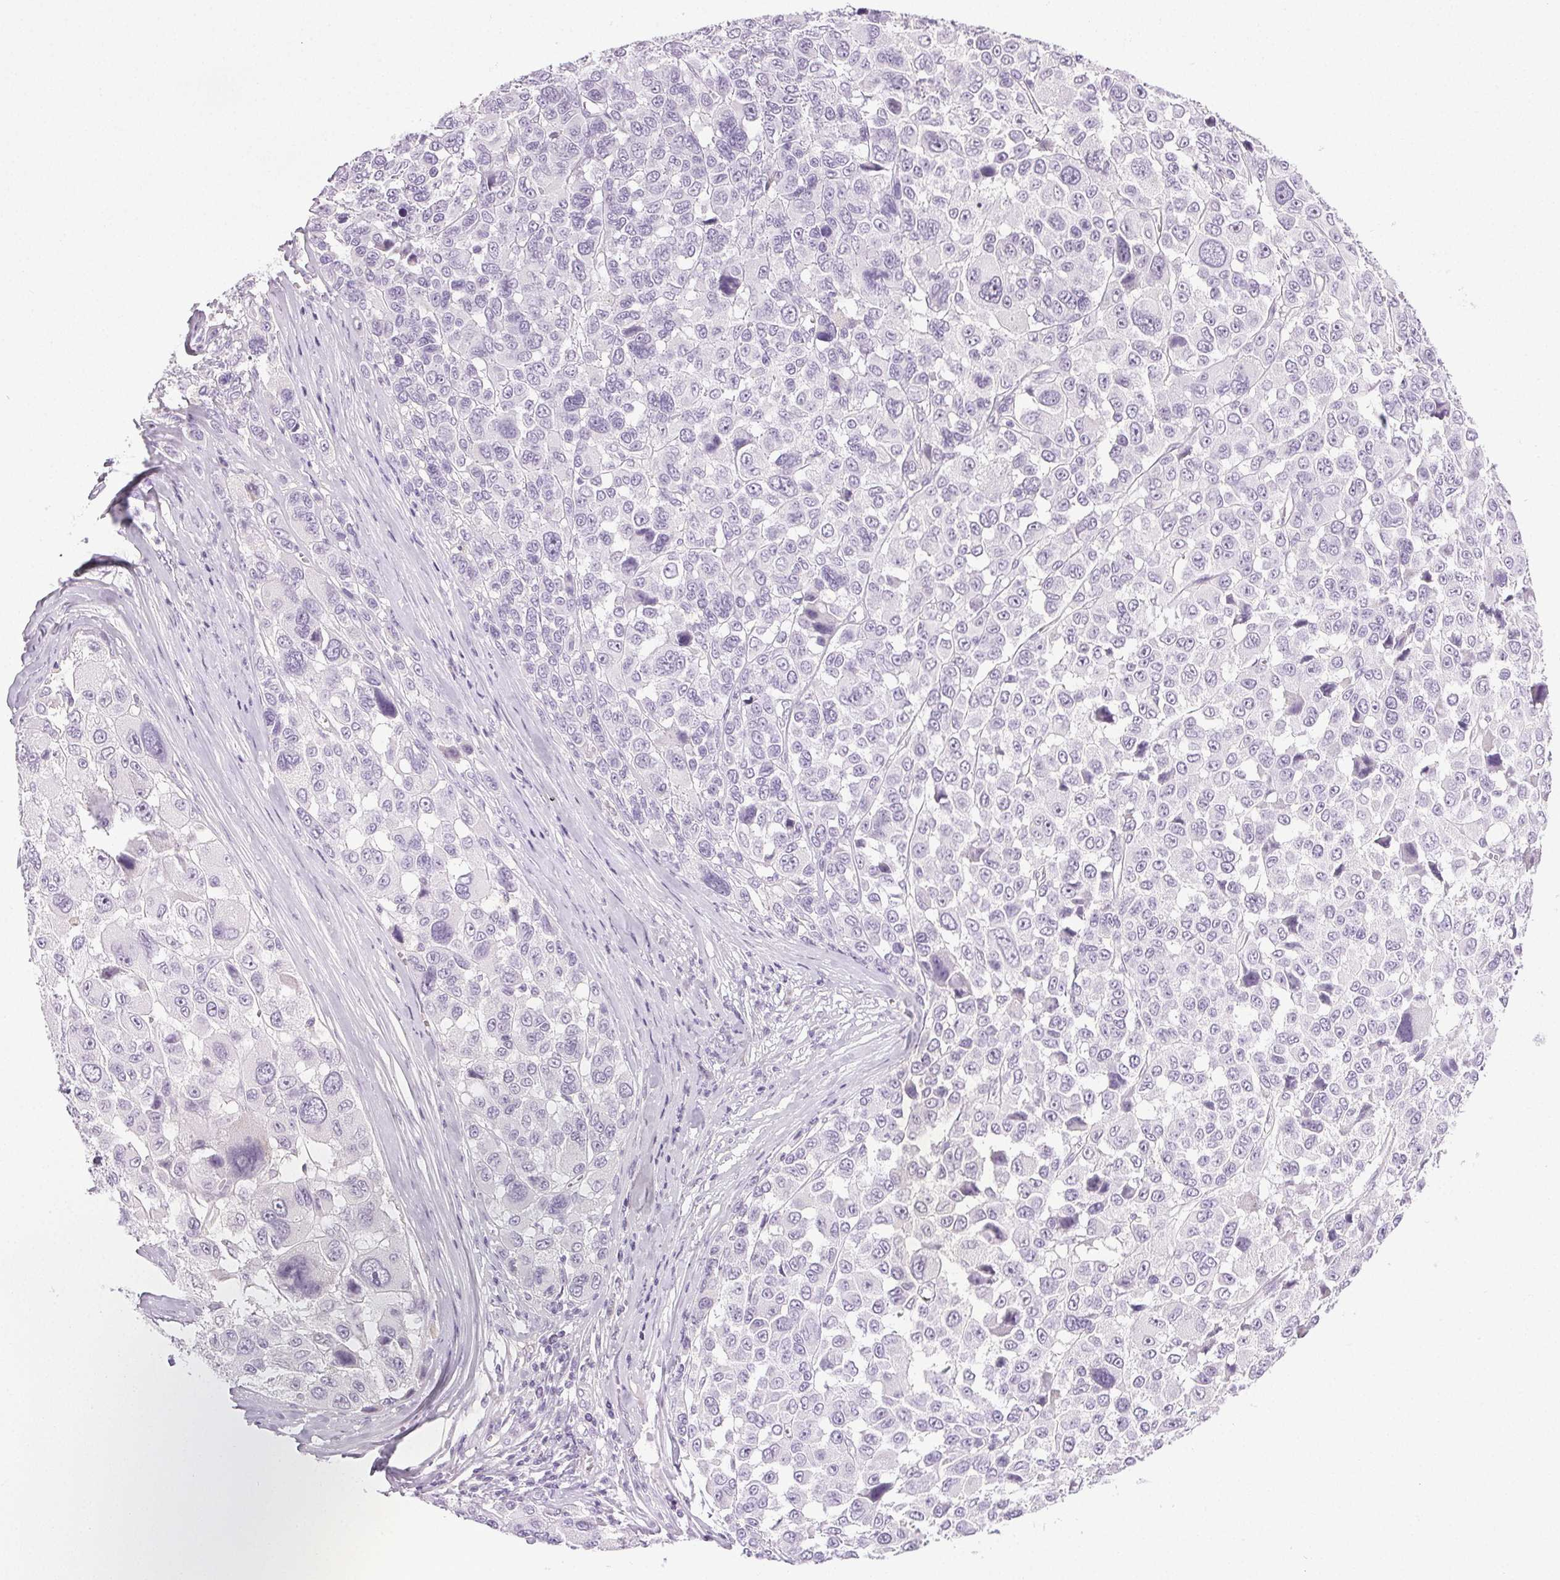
{"staining": {"intensity": "negative", "quantity": "none", "location": "none"}, "tissue": "melanoma", "cell_type": "Tumor cells", "image_type": "cancer", "snomed": [{"axis": "morphology", "description": "Malignant melanoma, NOS"}, {"axis": "topography", "description": "Skin"}], "caption": "DAB (3,3'-diaminobenzidine) immunohistochemical staining of malignant melanoma demonstrates no significant positivity in tumor cells.", "gene": "COL7A1", "patient": {"sex": "female", "age": 66}}